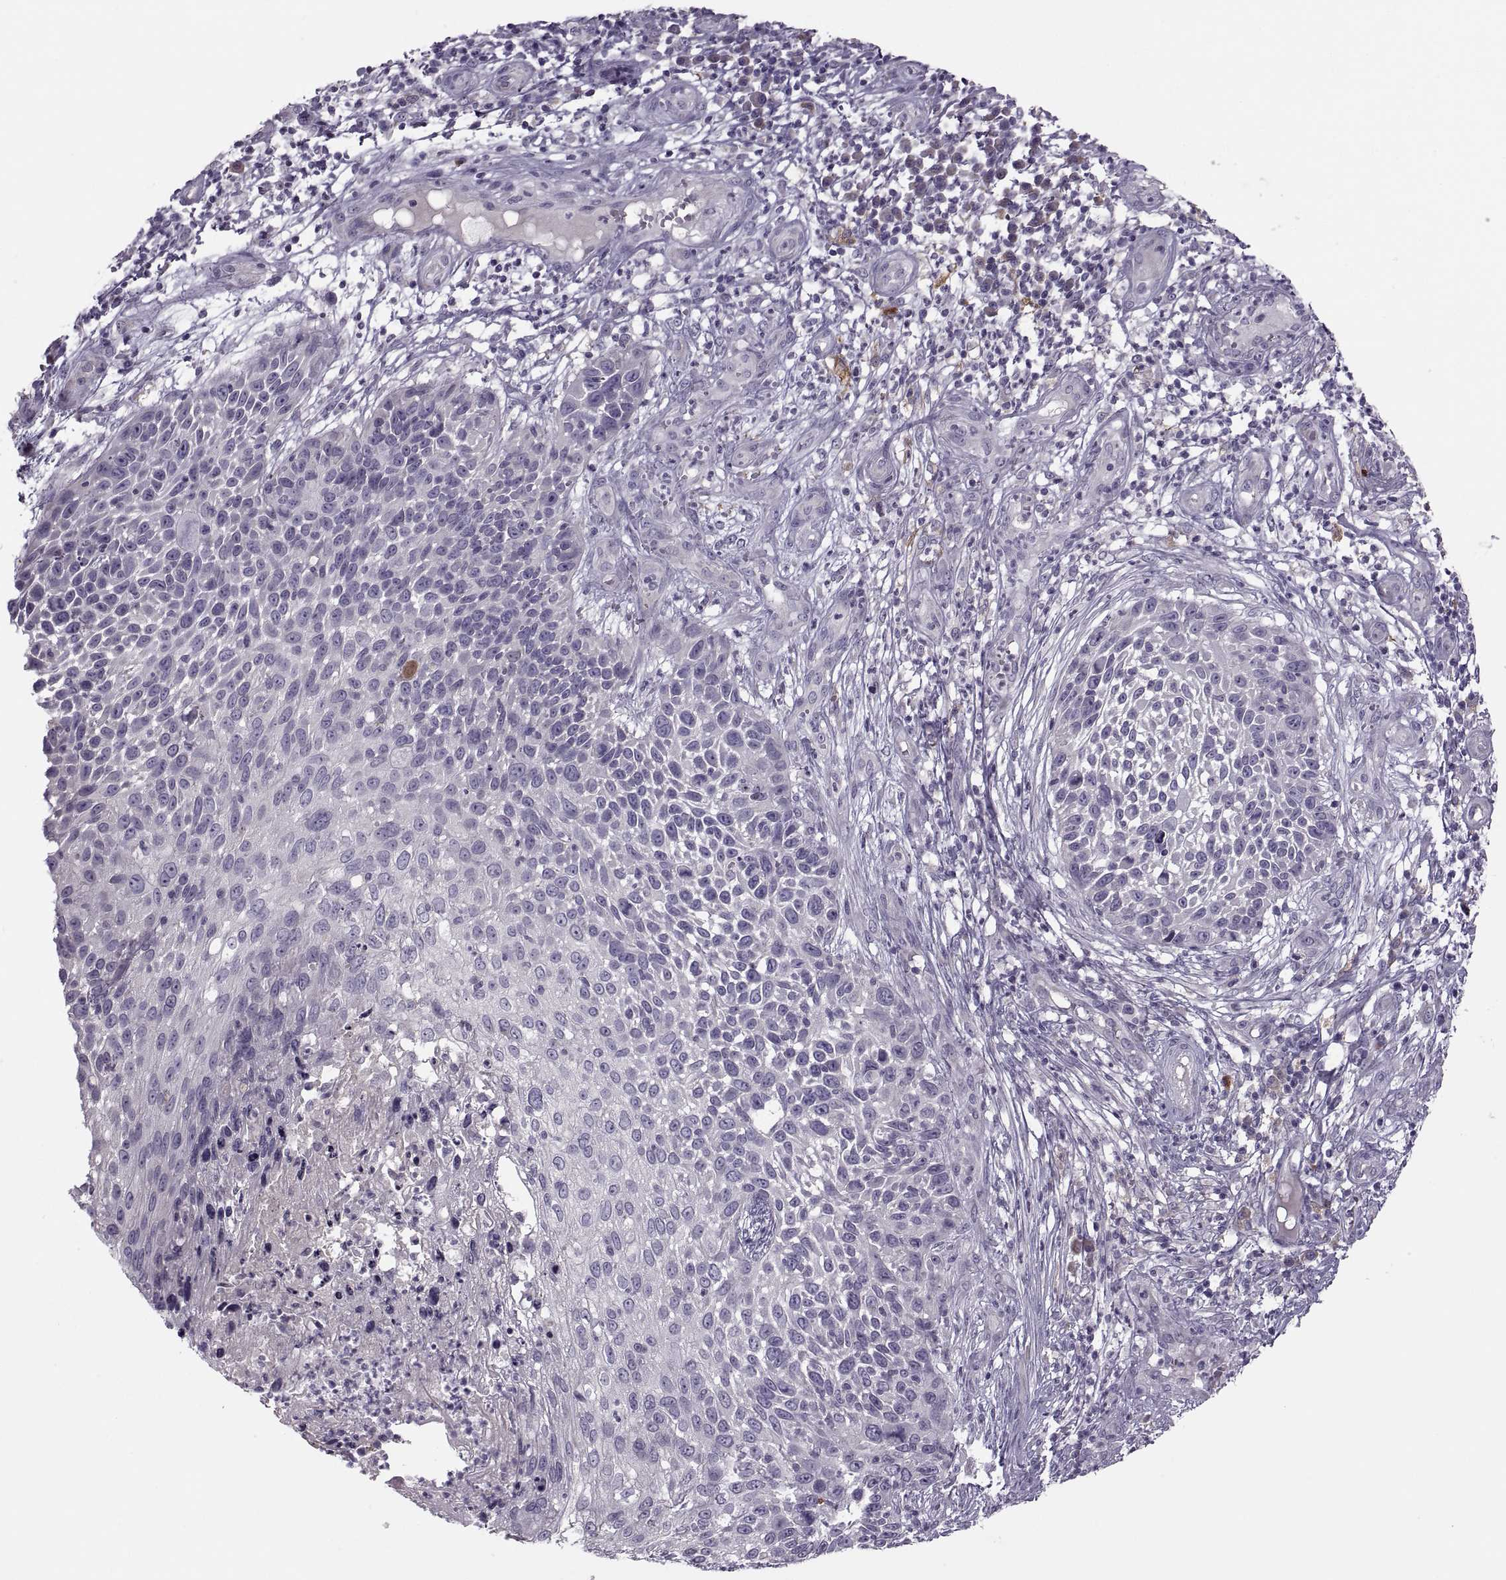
{"staining": {"intensity": "negative", "quantity": "none", "location": "none"}, "tissue": "skin cancer", "cell_type": "Tumor cells", "image_type": "cancer", "snomed": [{"axis": "morphology", "description": "Squamous cell carcinoma, NOS"}, {"axis": "topography", "description": "Skin"}], "caption": "The immunohistochemistry (IHC) photomicrograph has no significant staining in tumor cells of skin cancer (squamous cell carcinoma) tissue.", "gene": "H2AP", "patient": {"sex": "male", "age": 92}}